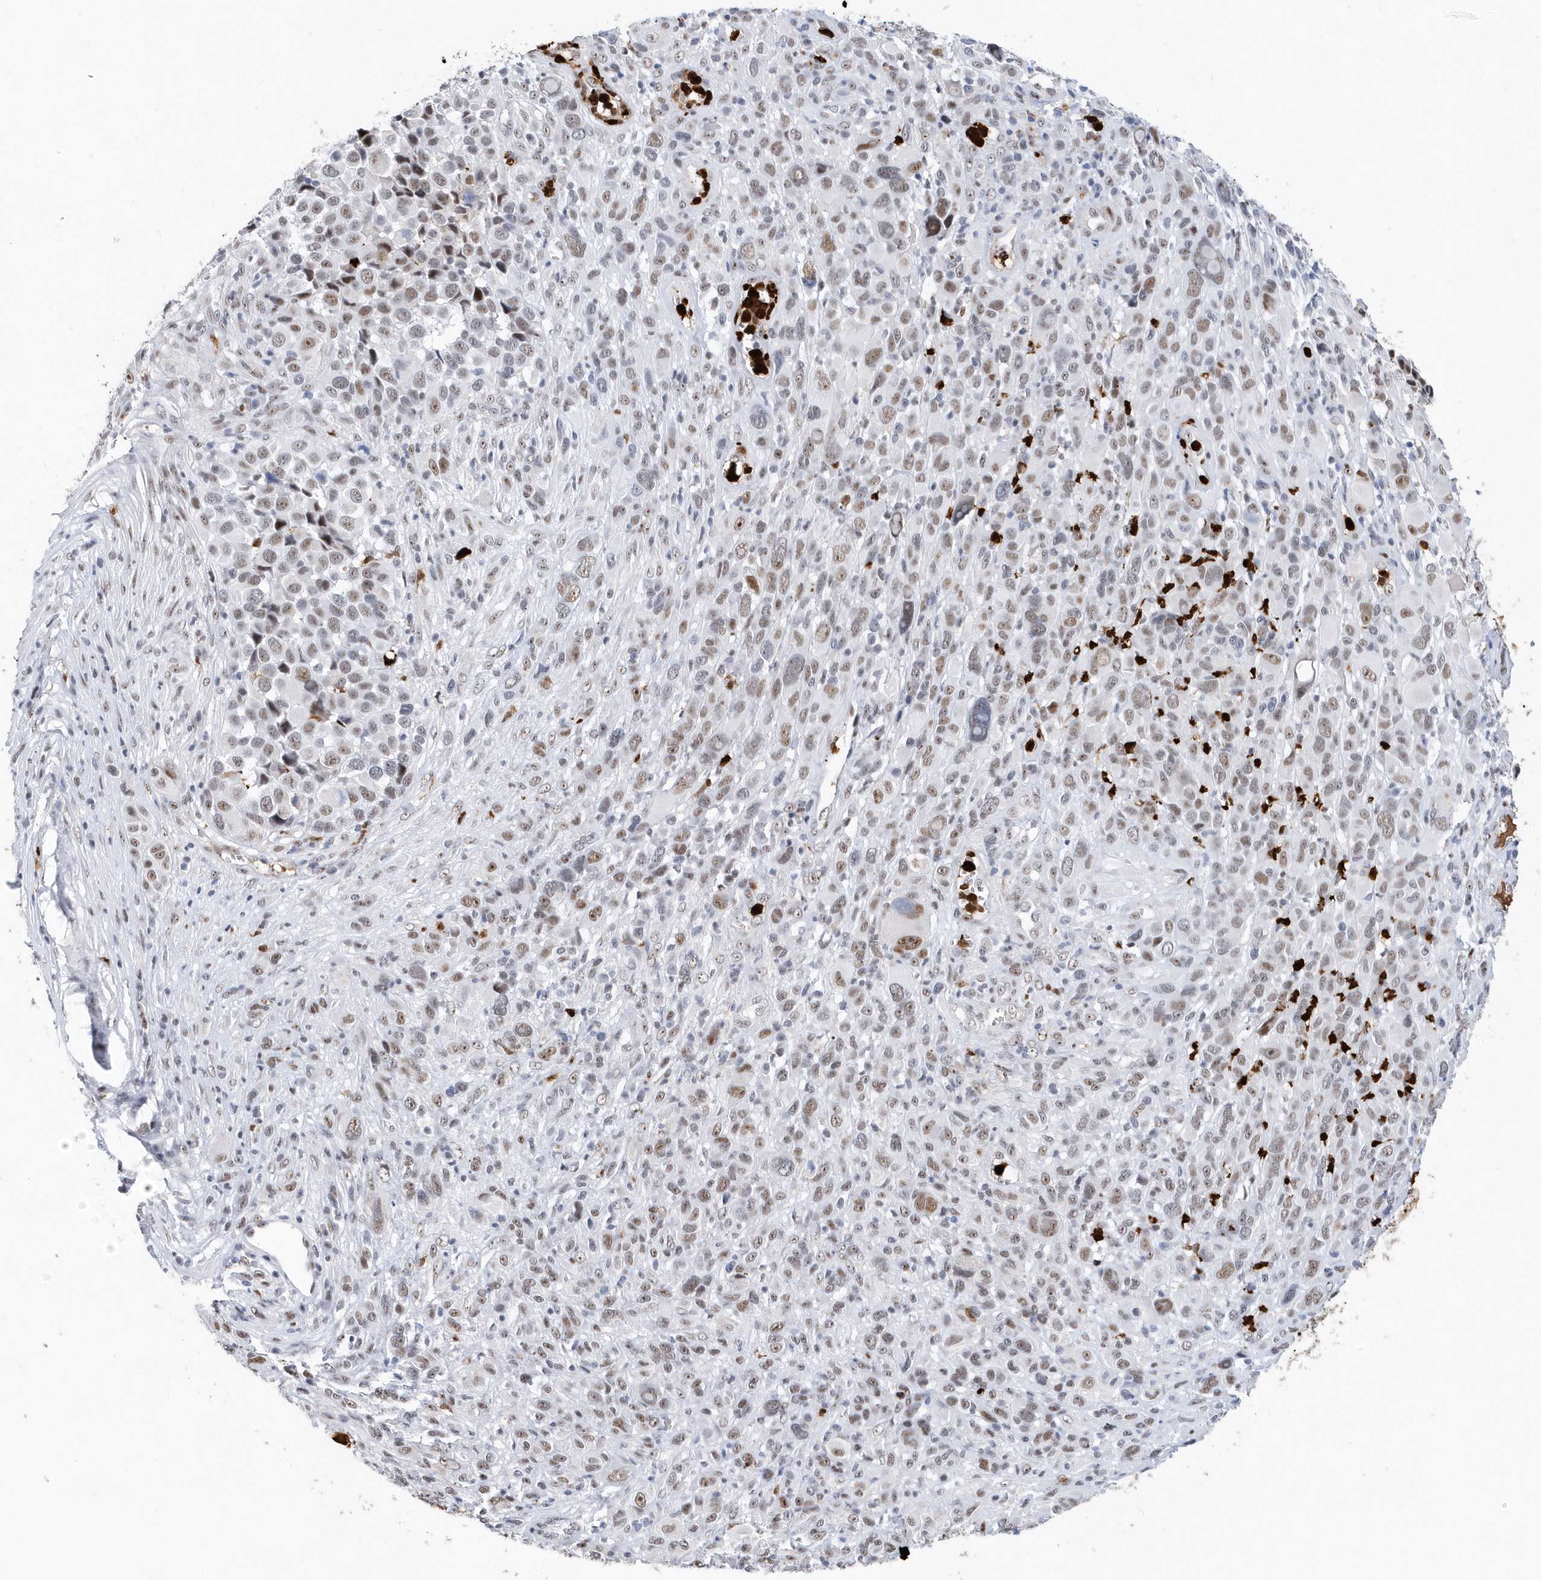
{"staining": {"intensity": "moderate", "quantity": "25%-75%", "location": "nuclear"}, "tissue": "melanoma", "cell_type": "Tumor cells", "image_type": "cancer", "snomed": [{"axis": "morphology", "description": "Malignant melanoma, NOS"}, {"axis": "topography", "description": "Skin of trunk"}], "caption": "Melanoma stained for a protein demonstrates moderate nuclear positivity in tumor cells. Using DAB (3,3'-diaminobenzidine) (brown) and hematoxylin (blue) stains, captured at high magnification using brightfield microscopy.", "gene": "RPP30", "patient": {"sex": "male", "age": 71}}